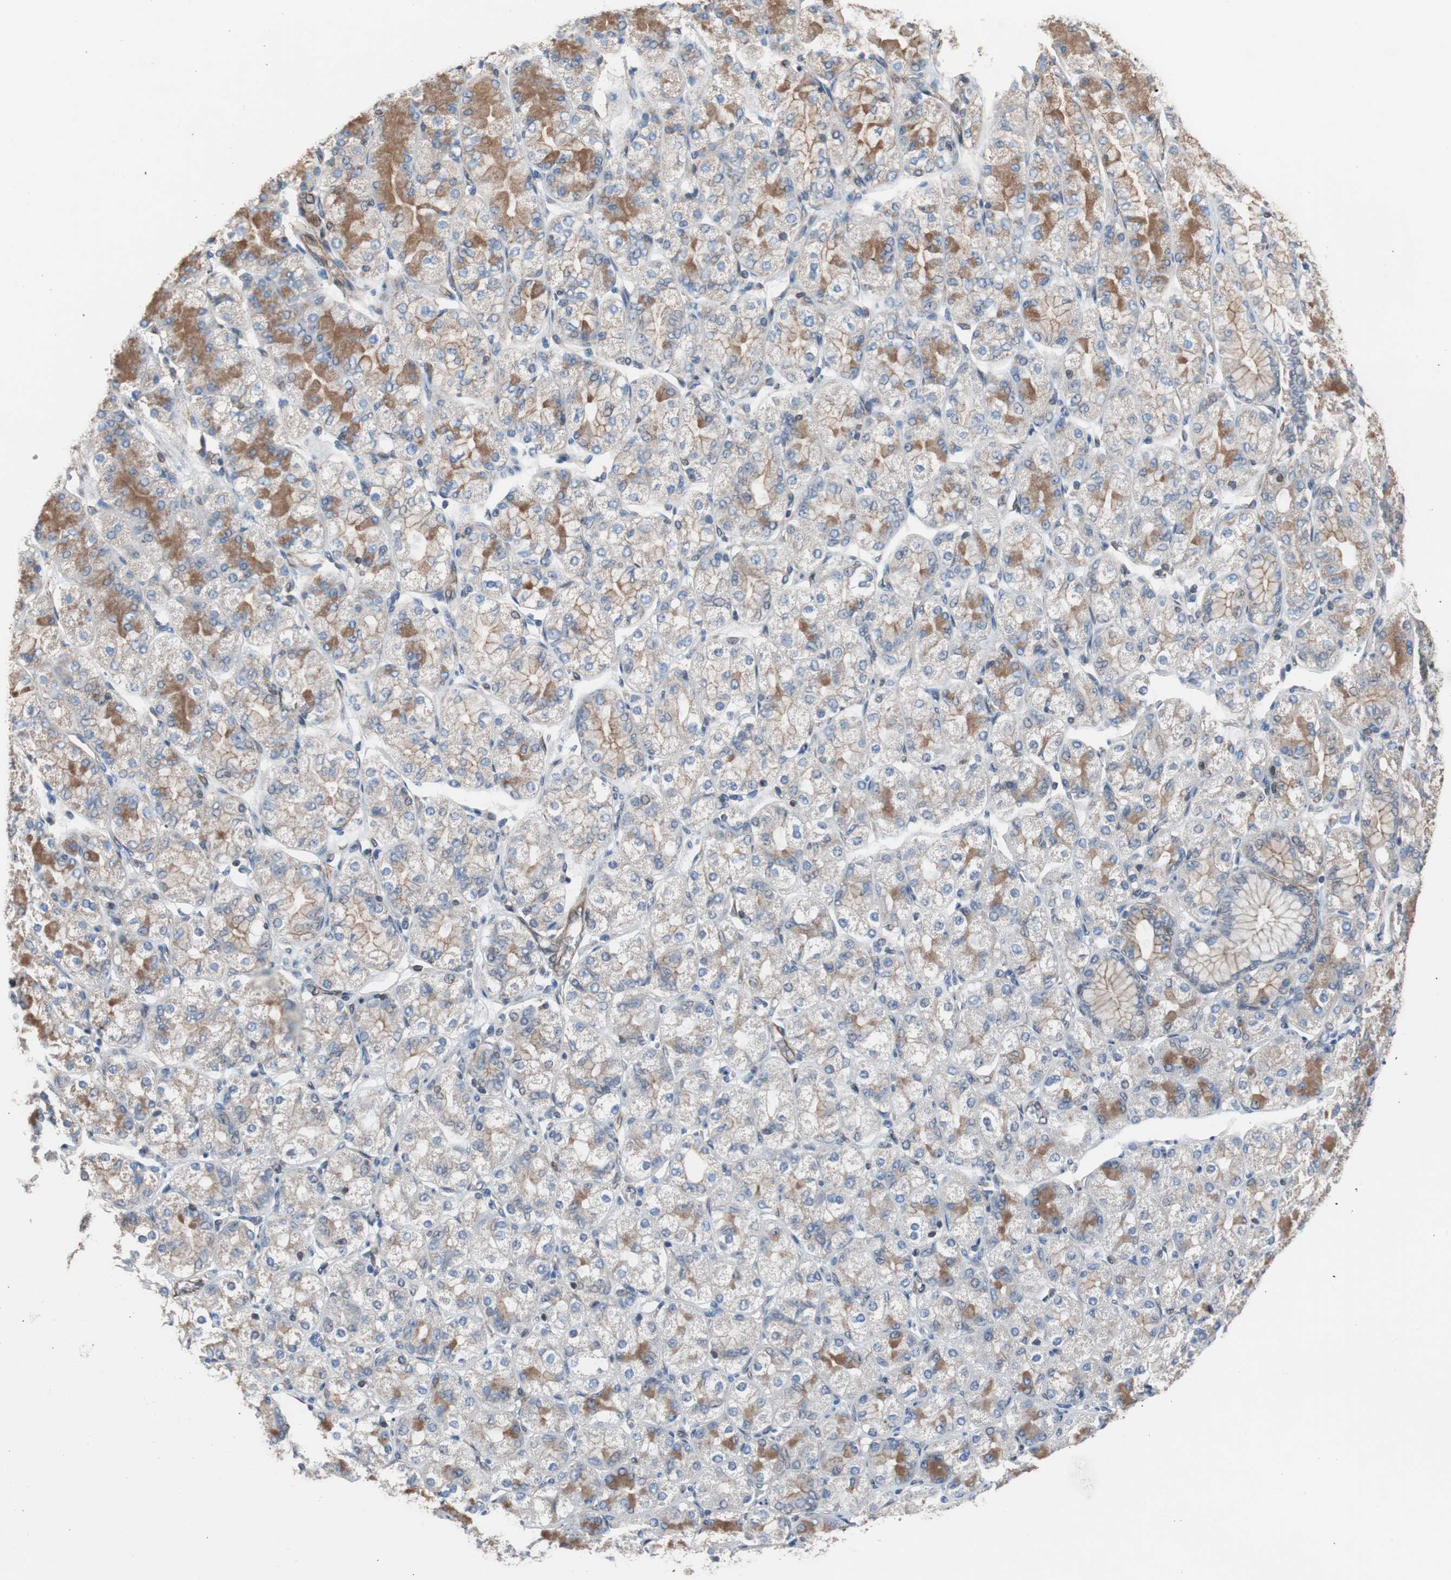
{"staining": {"intensity": "weak", "quantity": "<25%", "location": "cytoplasmic/membranous"}, "tissue": "stomach cancer", "cell_type": "Tumor cells", "image_type": "cancer", "snomed": [{"axis": "morphology", "description": "Normal tissue, NOS"}, {"axis": "morphology", "description": "Adenocarcinoma, NOS"}, {"axis": "morphology", "description": "Adenocarcinoma, High grade"}, {"axis": "topography", "description": "Stomach, upper"}, {"axis": "topography", "description": "Stomach"}], "caption": "High power microscopy image of an immunohistochemistry (IHC) micrograph of adenocarcinoma (stomach), revealing no significant staining in tumor cells. (Stains: DAB (3,3'-diaminobenzidine) IHC with hematoxylin counter stain, Microscopy: brightfield microscopy at high magnification).", "gene": "KIF3B", "patient": {"sex": "female", "age": 65}}